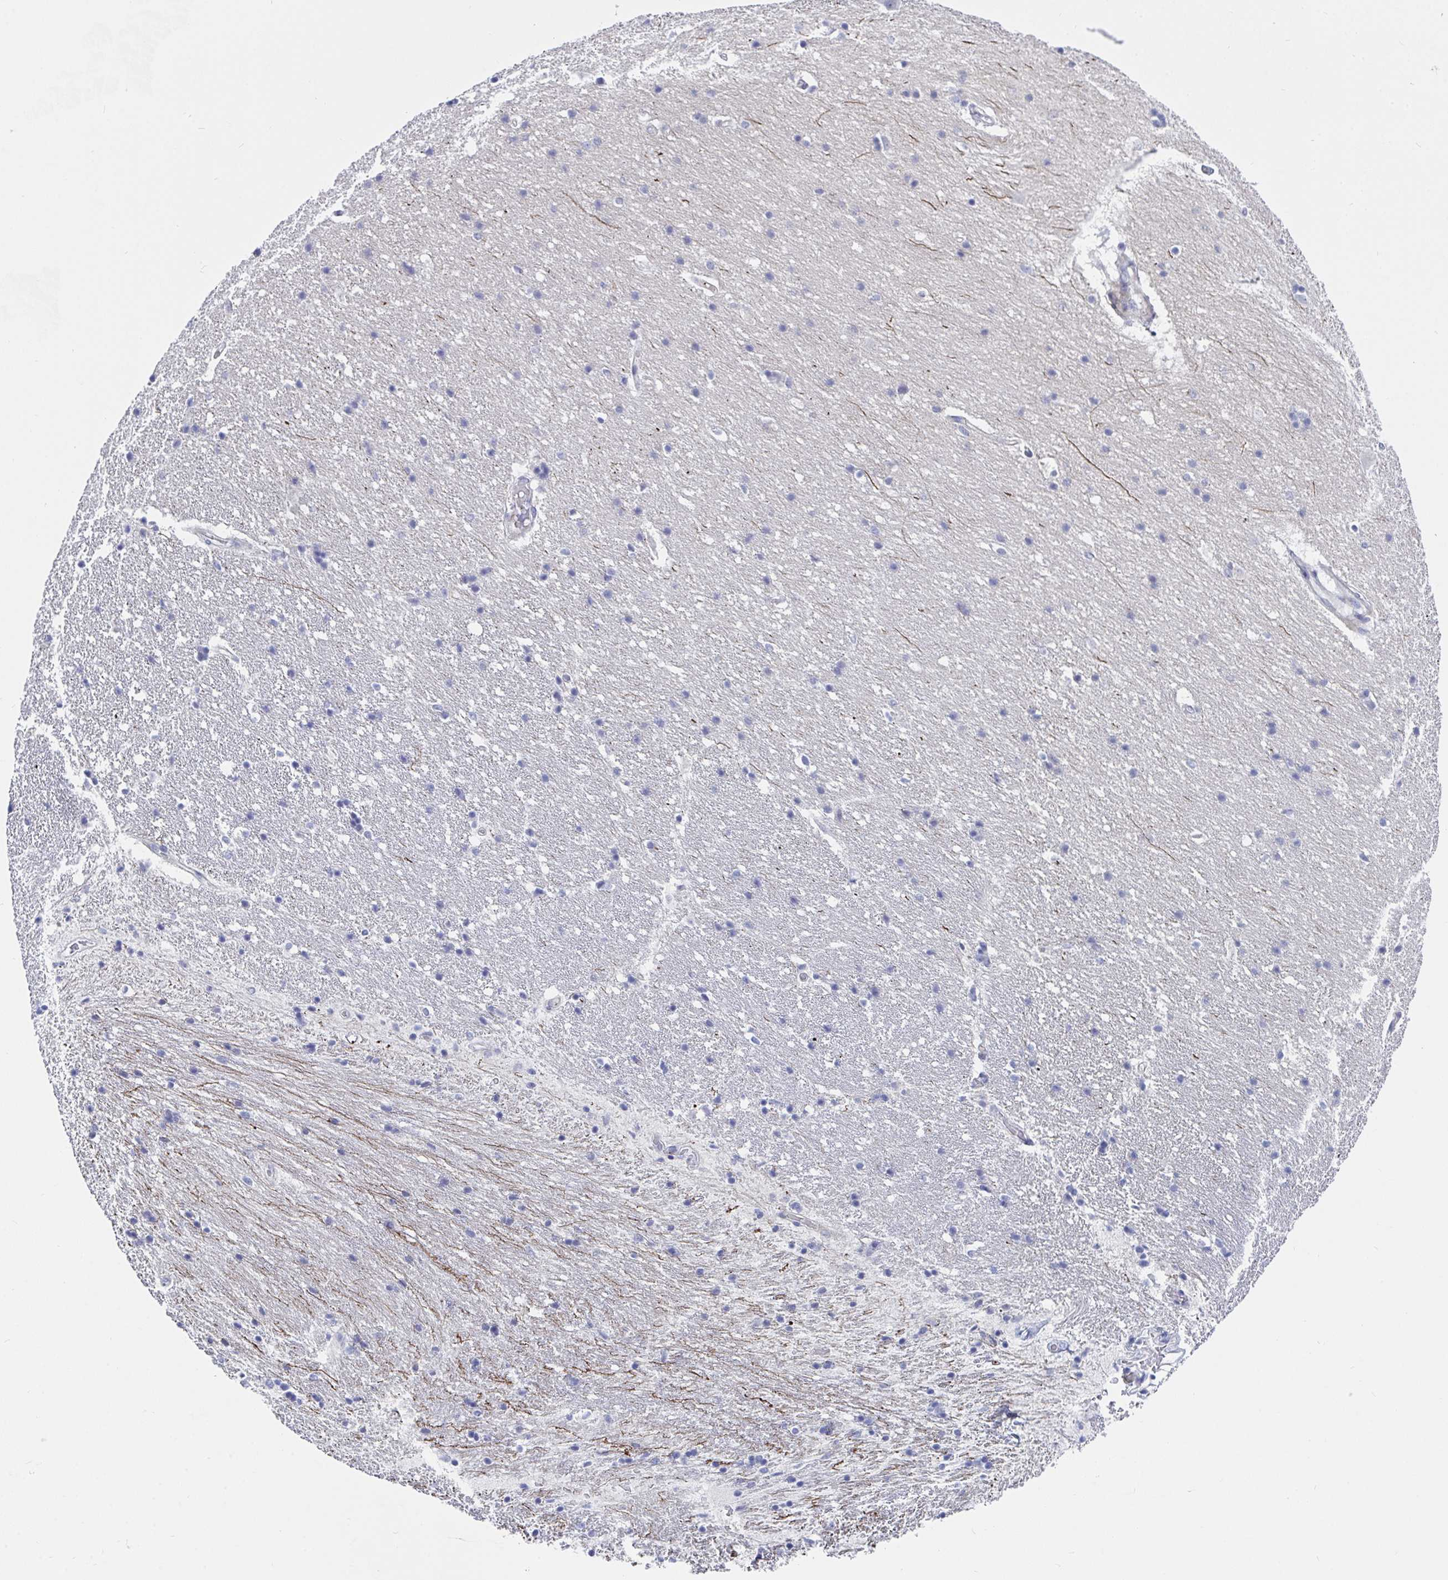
{"staining": {"intensity": "negative", "quantity": "none", "location": "none"}, "tissue": "hippocampus", "cell_type": "Glial cells", "image_type": "normal", "snomed": [{"axis": "morphology", "description": "Normal tissue, NOS"}, {"axis": "topography", "description": "Hippocampus"}], "caption": "Unremarkable hippocampus was stained to show a protein in brown. There is no significant expression in glial cells.", "gene": "DAOA", "patient": {"sex": "male", "age": 63}}